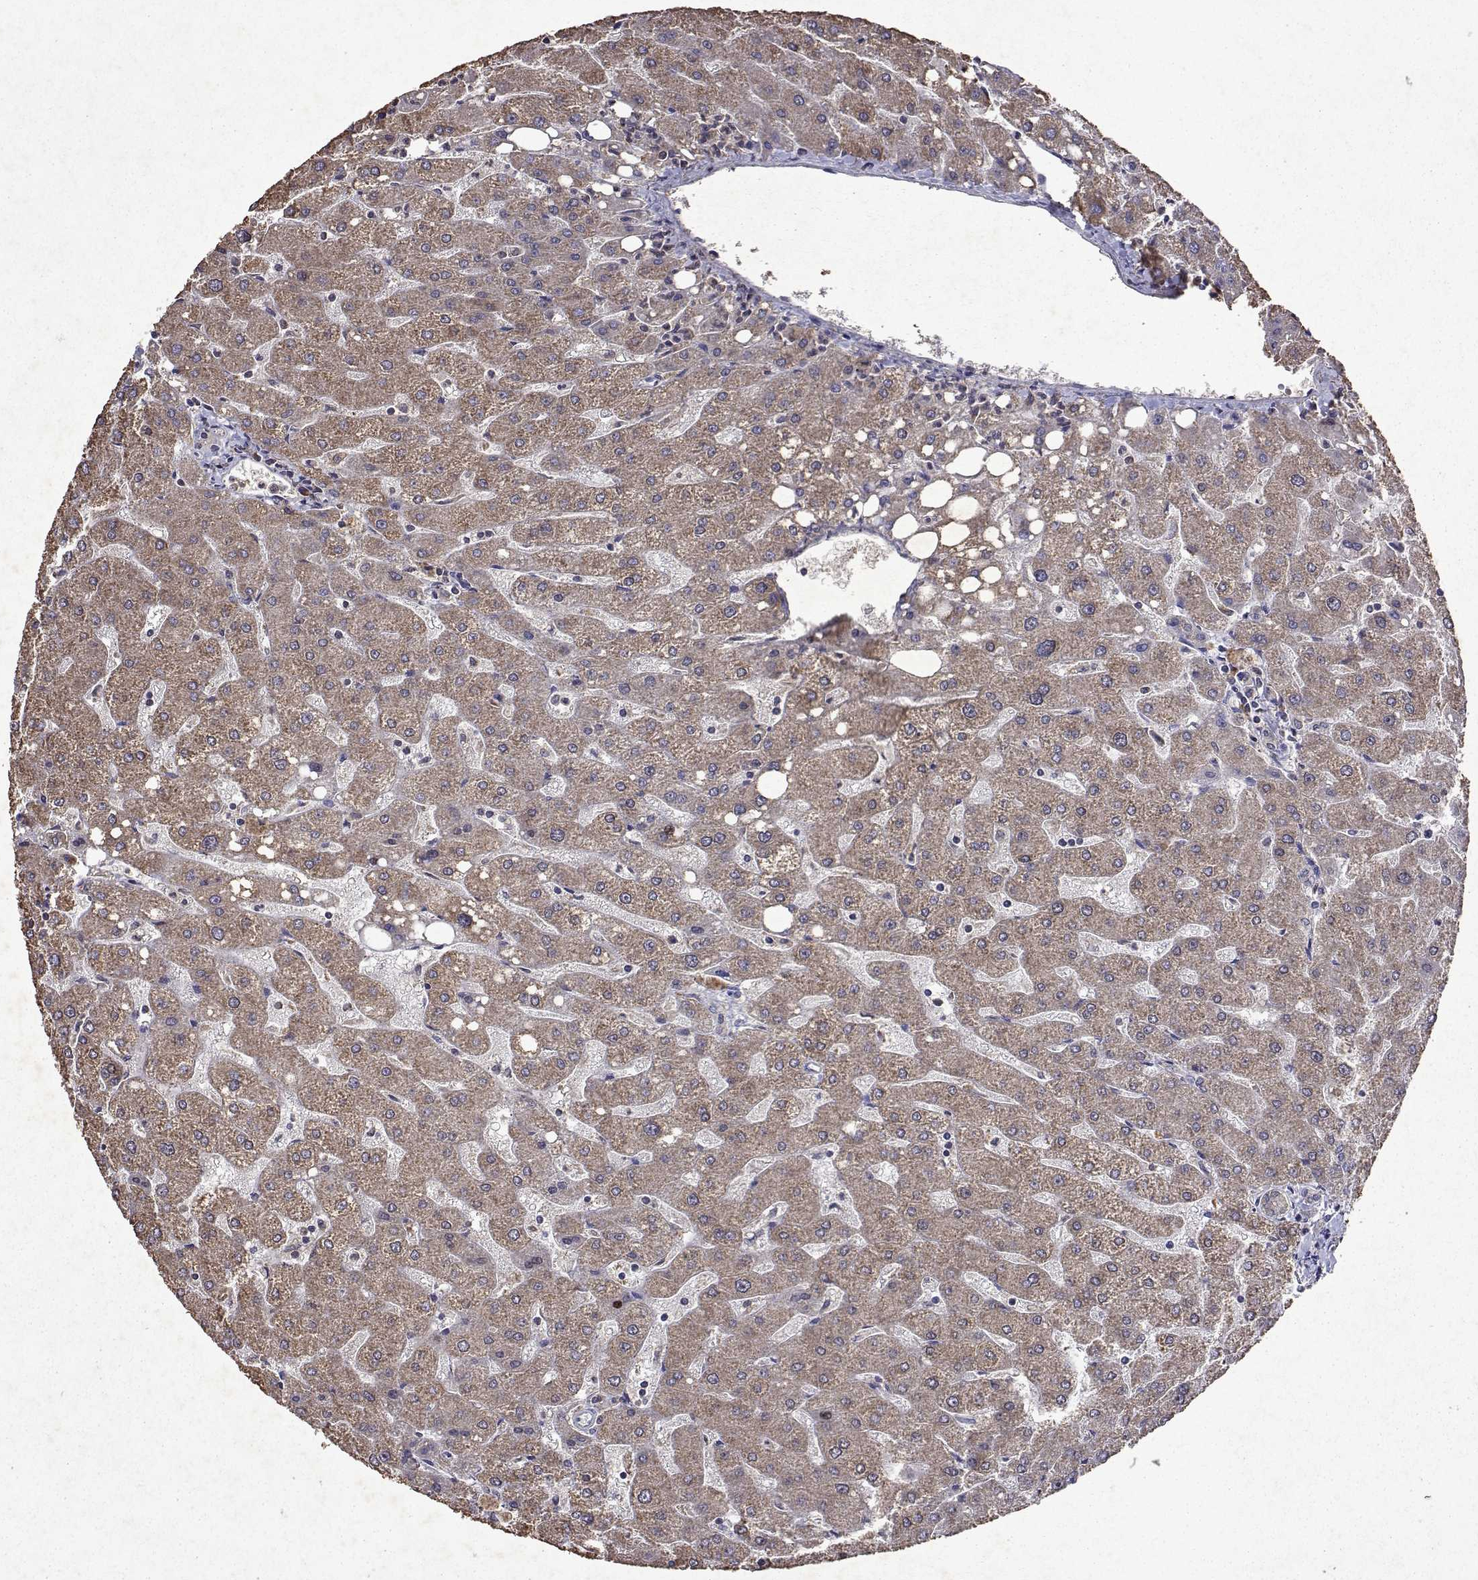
{"staining": {"intensity": "negative", "quantity": "none", "location": "none"}, "tissue": "liver", "cell_type": "Cholangiocytes", "image_type": "normal", "snomed": [{"axis": "morphology", "description": "Normal tissue, NOS"}, {"axis": "topography", "description": "Liver"}], "caption": "Liver stained for a protein using immunohistochemistry (IHC) demonstrates no positivity cholangiocytes.", "gene": "TARBP2", "patient": {"sex": "male", "age": 67}}